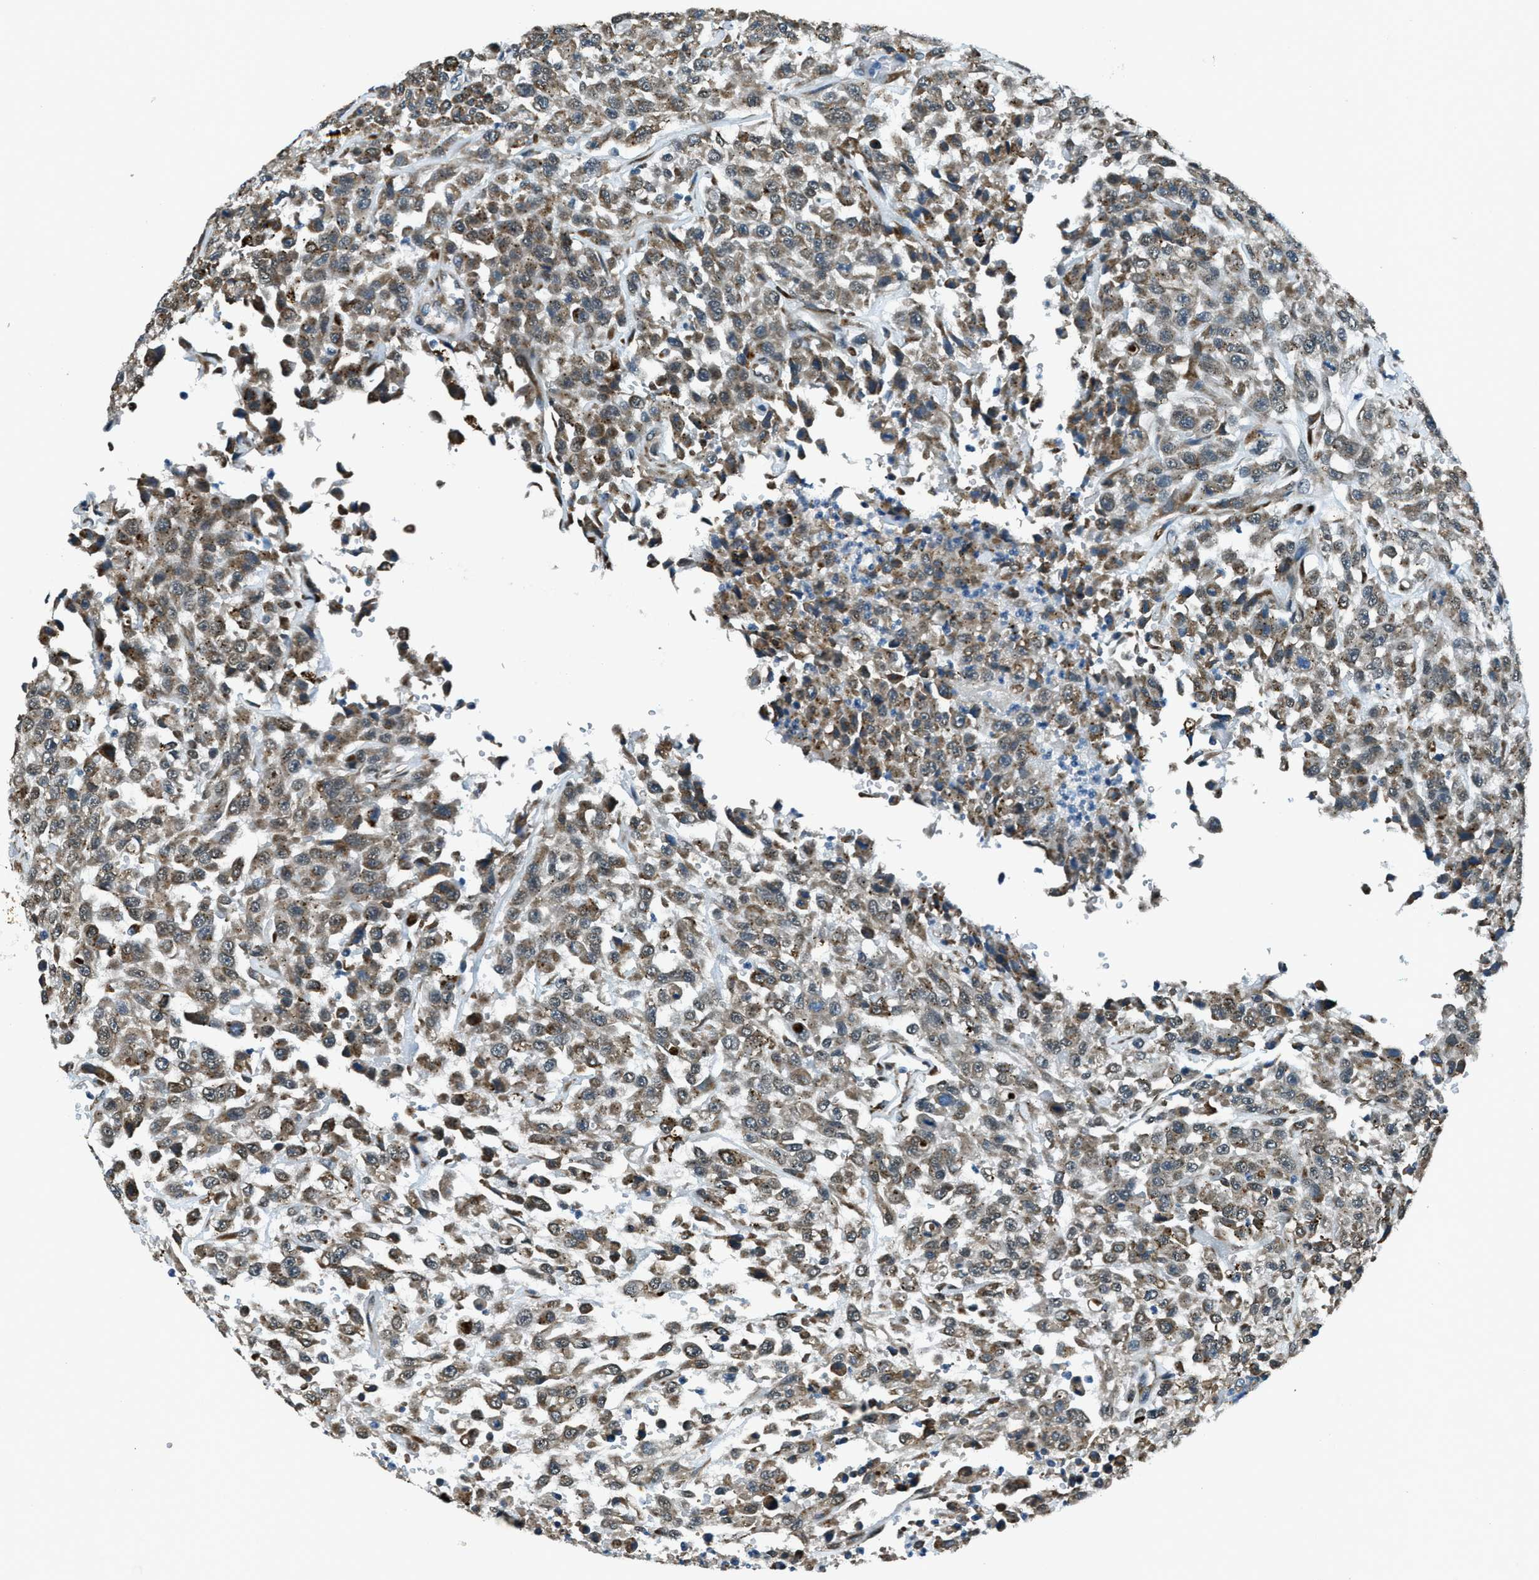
{"staining": {"intensity": "moderate", "quantity": ">75%", "location": "cytoplasmic/membranous"}, "tissue": "urothelial cancer", "cell_type": "Tumor cells", "image_type": "cancer", "snomed": [{"axis": "morphology", "description": "Urothelial carcinoma, High grade"}, {"axis": "topography", "description": "Urinary bladder"}], "caption": "This photomicrograph exhibits immunohistochemistry (IHC) staining of human urothelial carcinoma (high-grade), with medium moderate cytoplasmic/membranous expression in about >75% of tumor cells.", "gene": "GINM1", "patient": {"sex": "male", "age": 46}}